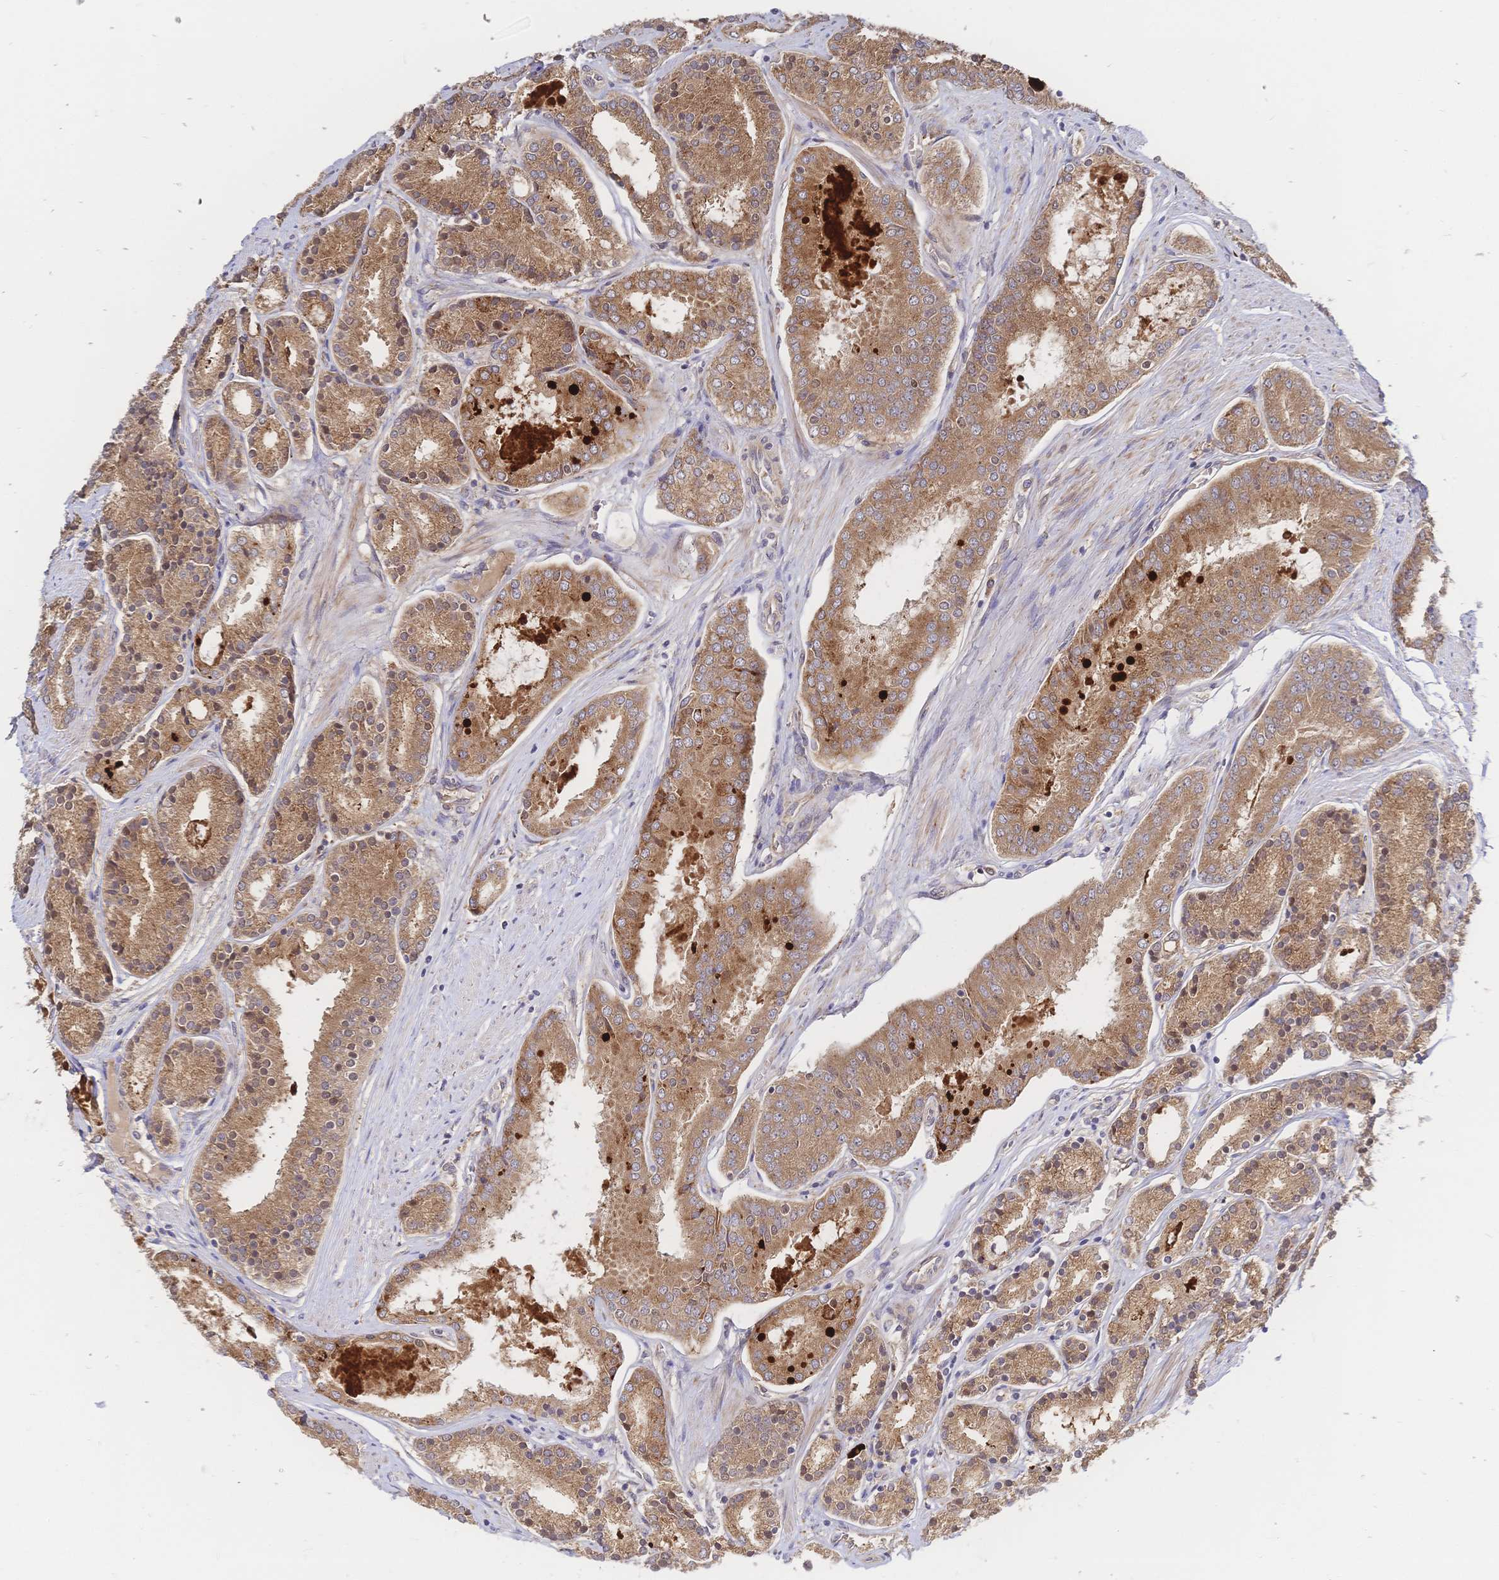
{"staining": {"intensity": "moderate", "quantity": ">75%", "location": "cytoplasmic/membranous"}, "tissue": "prostate cancer", "cell_type": "Tumor cells", "image_type": "cancer", "snomed": [{"axis": "morphology", "description": "Adenocarcinoma, High grade"}, {"axis": "topography", "description": "Prostate"}], "caption": "An image of prostate cancer (adenocarcinoma (high-grade)) stained for a protein shows moderate cytoplasmic/membranous brown staining in tumor cells.", "gene": "LMO4", "patient": {"sex": "male", "age": 63}}